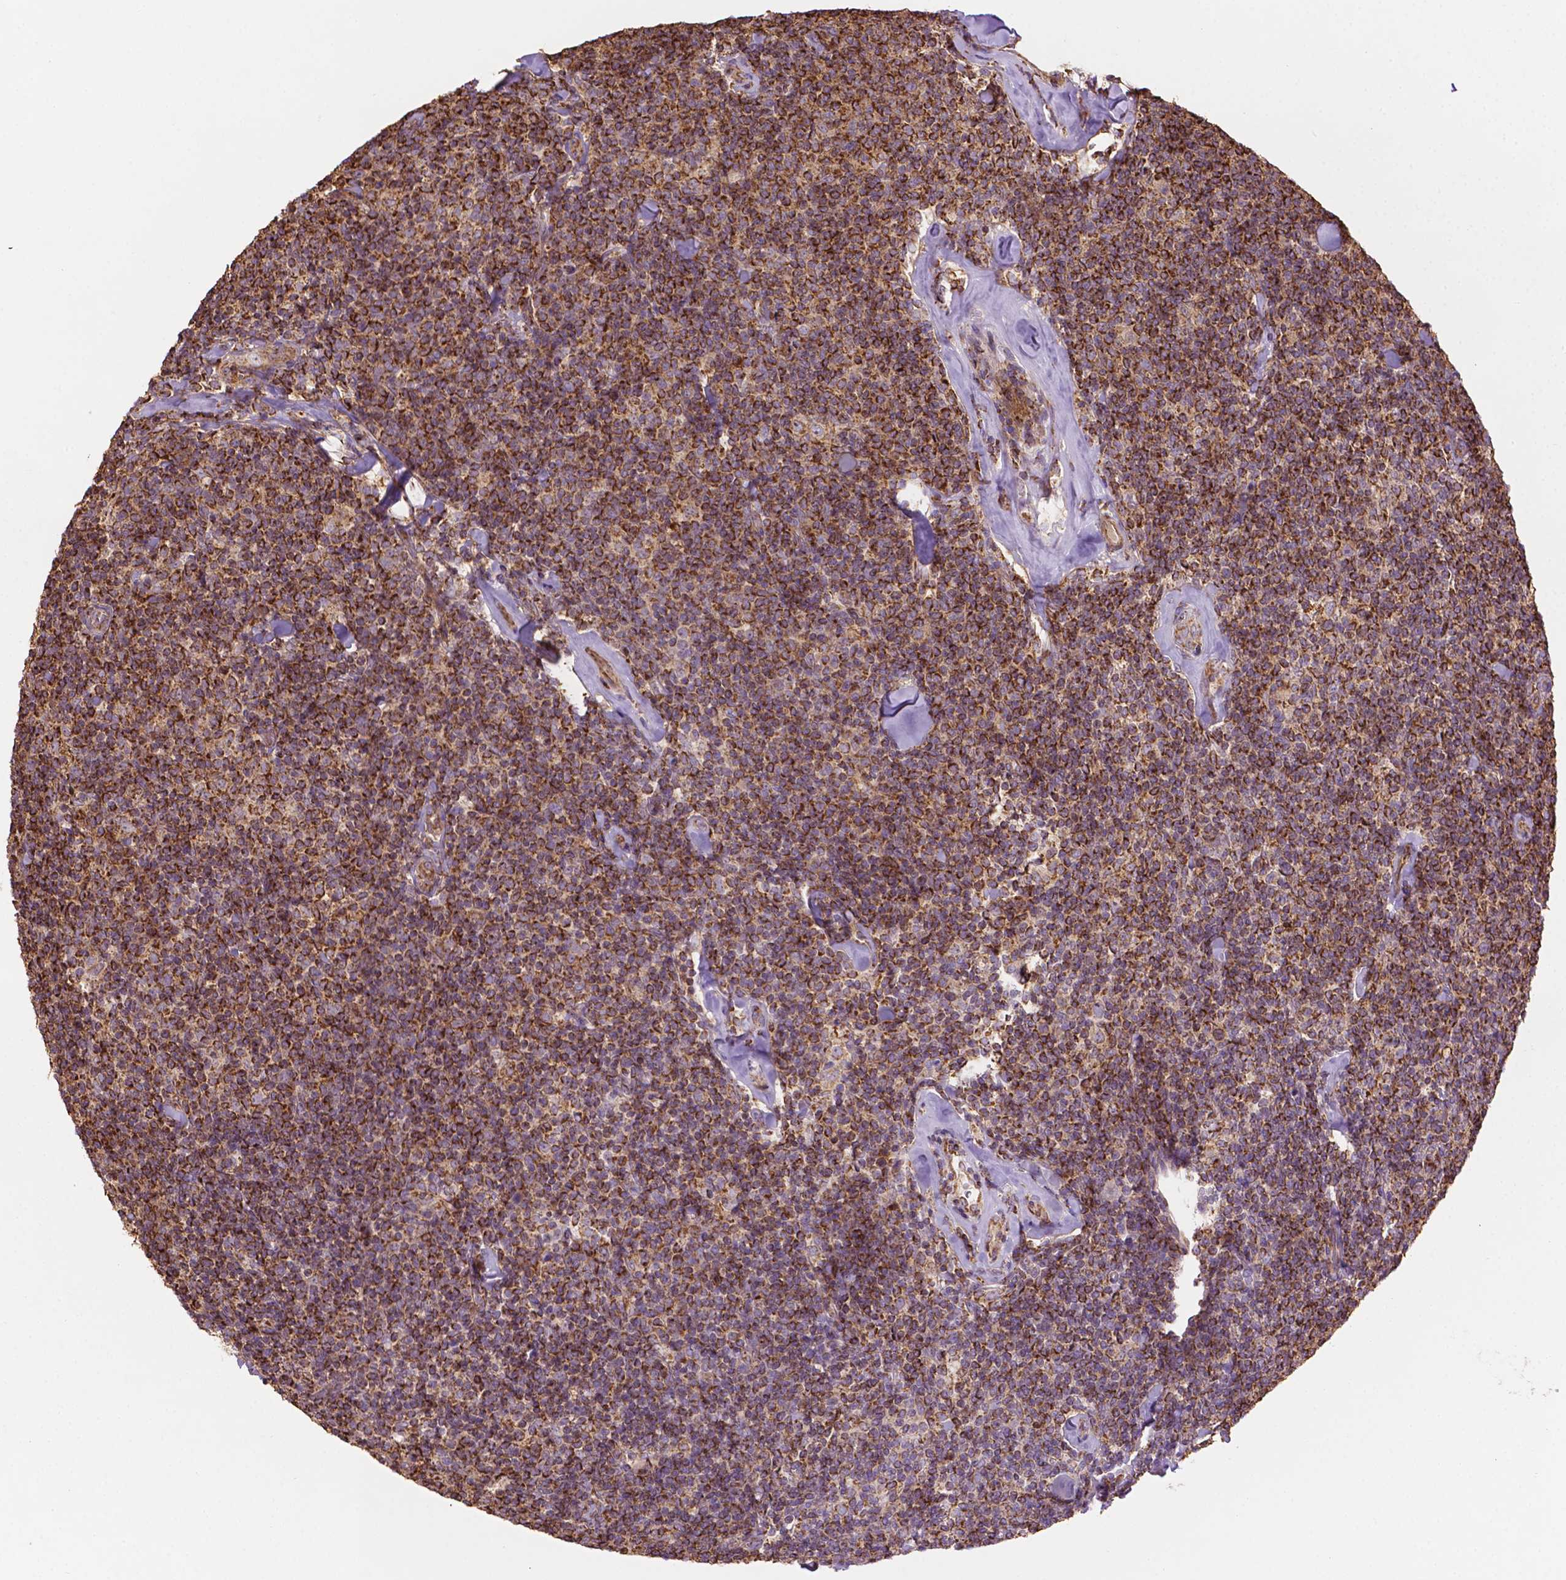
{"staining": {"intensity": "strong", "quantity": "25%-75%", "location": "cytoplasmic/membranous"}, "tissue": "lymphoma", "cell_type": "Tumor cells", "image_type": "cancer", "snomed": [{"axis": "morphology", "description": "Malignant lymphoma, non-Hodgkin's type, Low grade"}, {"axis": "topography", "description": "Lymph node"}], "caption": "Approximately 25%-75% of tumor cells in human malignant lymphoma, non-Hodgkin's type (low-grade) reveal strong cytoplasmic/membranous protein expression as visualized by brown immunohistochemical staining.", "gene": "LRR1", "patient": {"sex": "female", "age": 56}}